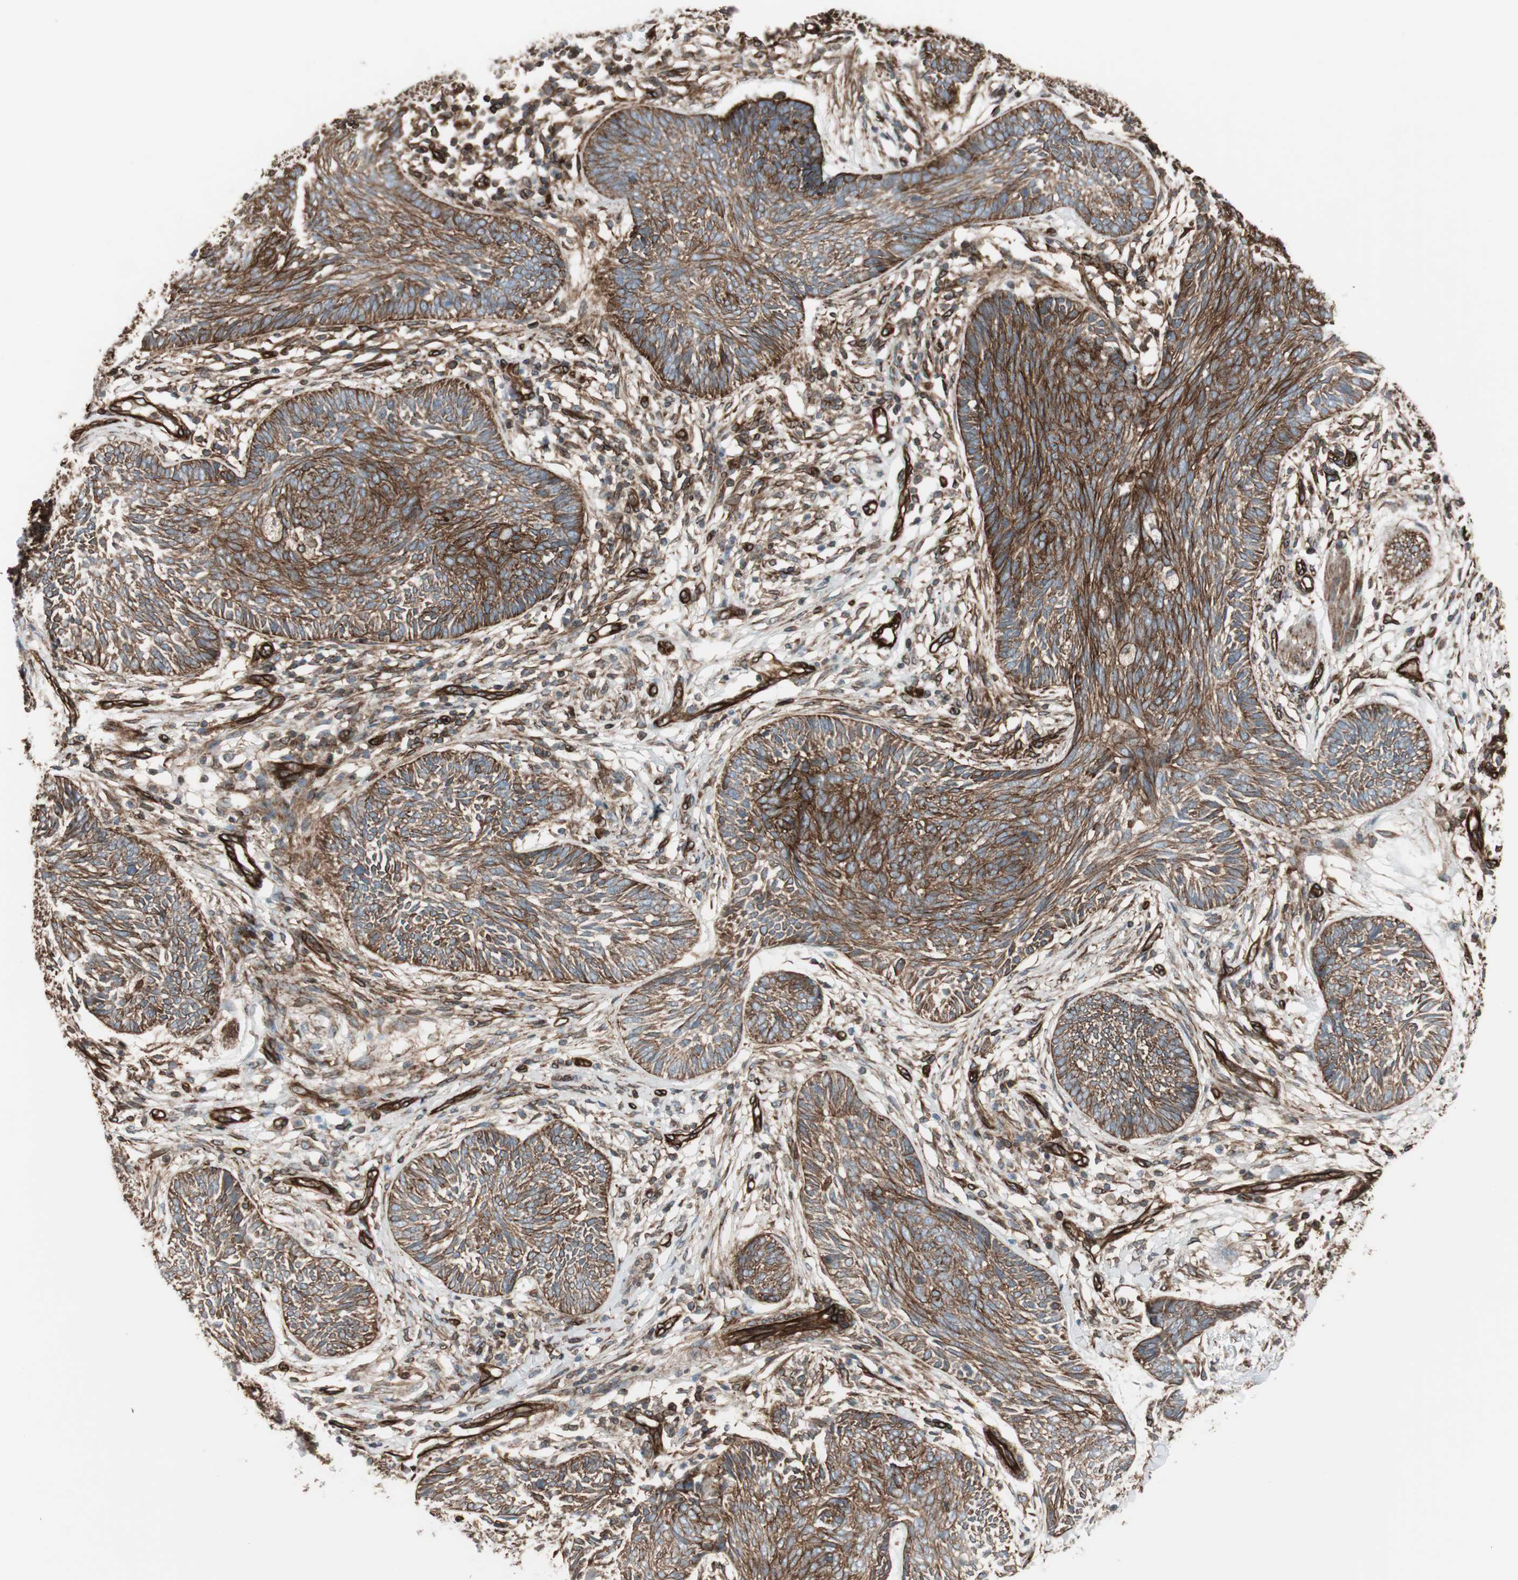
{"staining": {"intensity": "strong", "quantity": ">75%", "location": "cytoplasmic/membranous"}, "tissue": "skin cancer", "cell_type": "Tumor cells", "image_type": "cancer", "snomed": [{"axis": "morphology", "description": "Papilloma, NOS"}, {"axis": "morphology", "description": "Basal cell carcinoma"}, {"axis": "topography", "description": "Skin"}], "caption": "Immunohistochemistry micrograph of neoplastic tissue: skin cancer stained using immunohistochemistry (IHC) reveals high levels of strong protein expression localized specifically in the cytoplasmic/membranous of tumor cells, appearing as a cytoplasmic/membranous brown color.", "gene": "TCTA", "patient": {"sex": "male", "age": 87}}